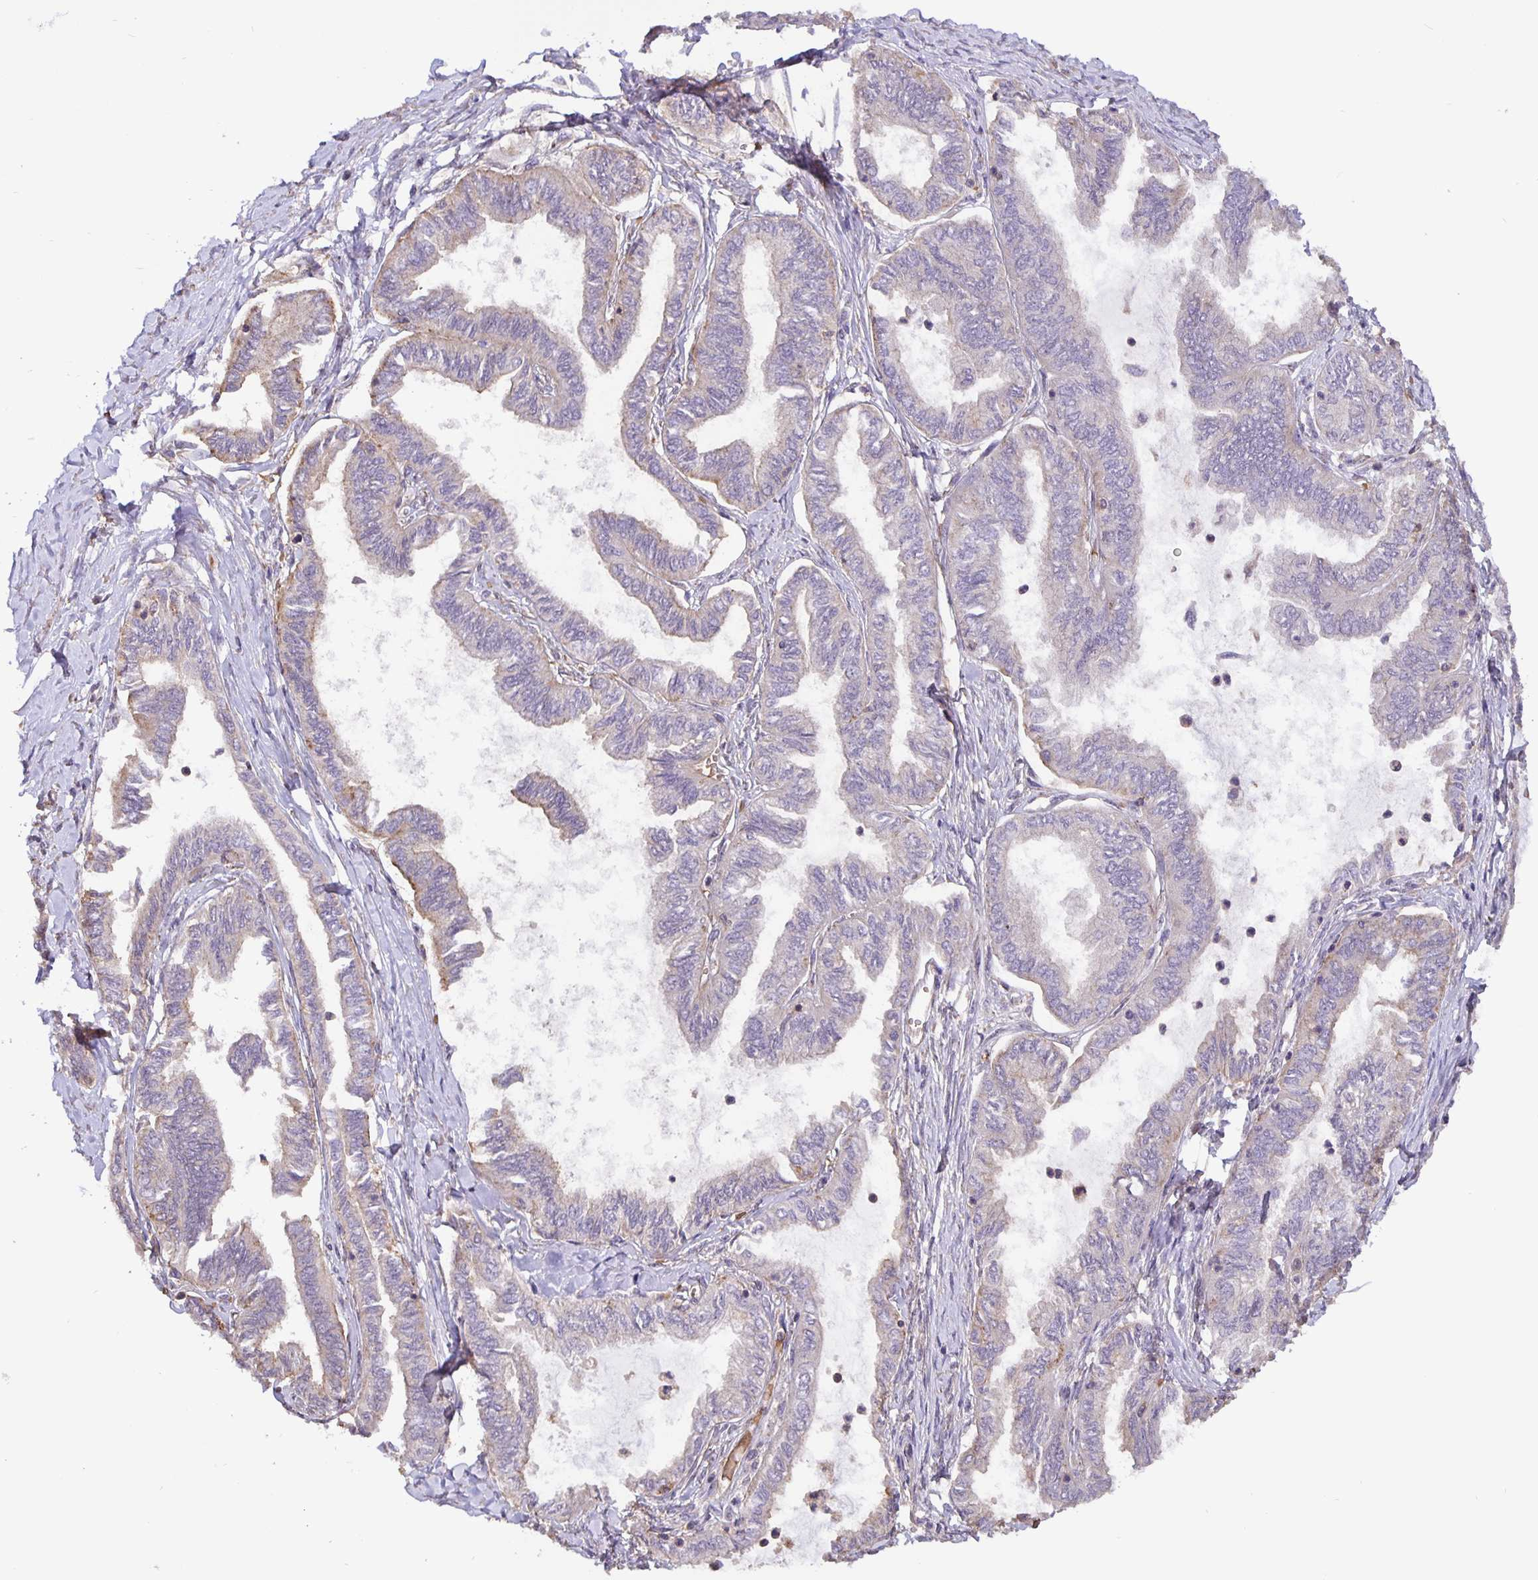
{"staining": {"intensity": "weak", "quantity": "<25%", "location": "cytoplasmic/membranous"}, "tissue": "ovarian cancer", "cell_type": "Tumor cells", "image_type": "cancer", "snomed": [{"axis": "morphology", "description": "Carcinoma, endometroid"}, {"axis": "topography", "description": "Ovary"}], "caption": "Immunohistochemistry (IHC) of ovarian endometroid carcinoma exhibits no positivity in tumor cells.", "gene": "TMEM71", "patient": {"sex": "female", "age": 70}}